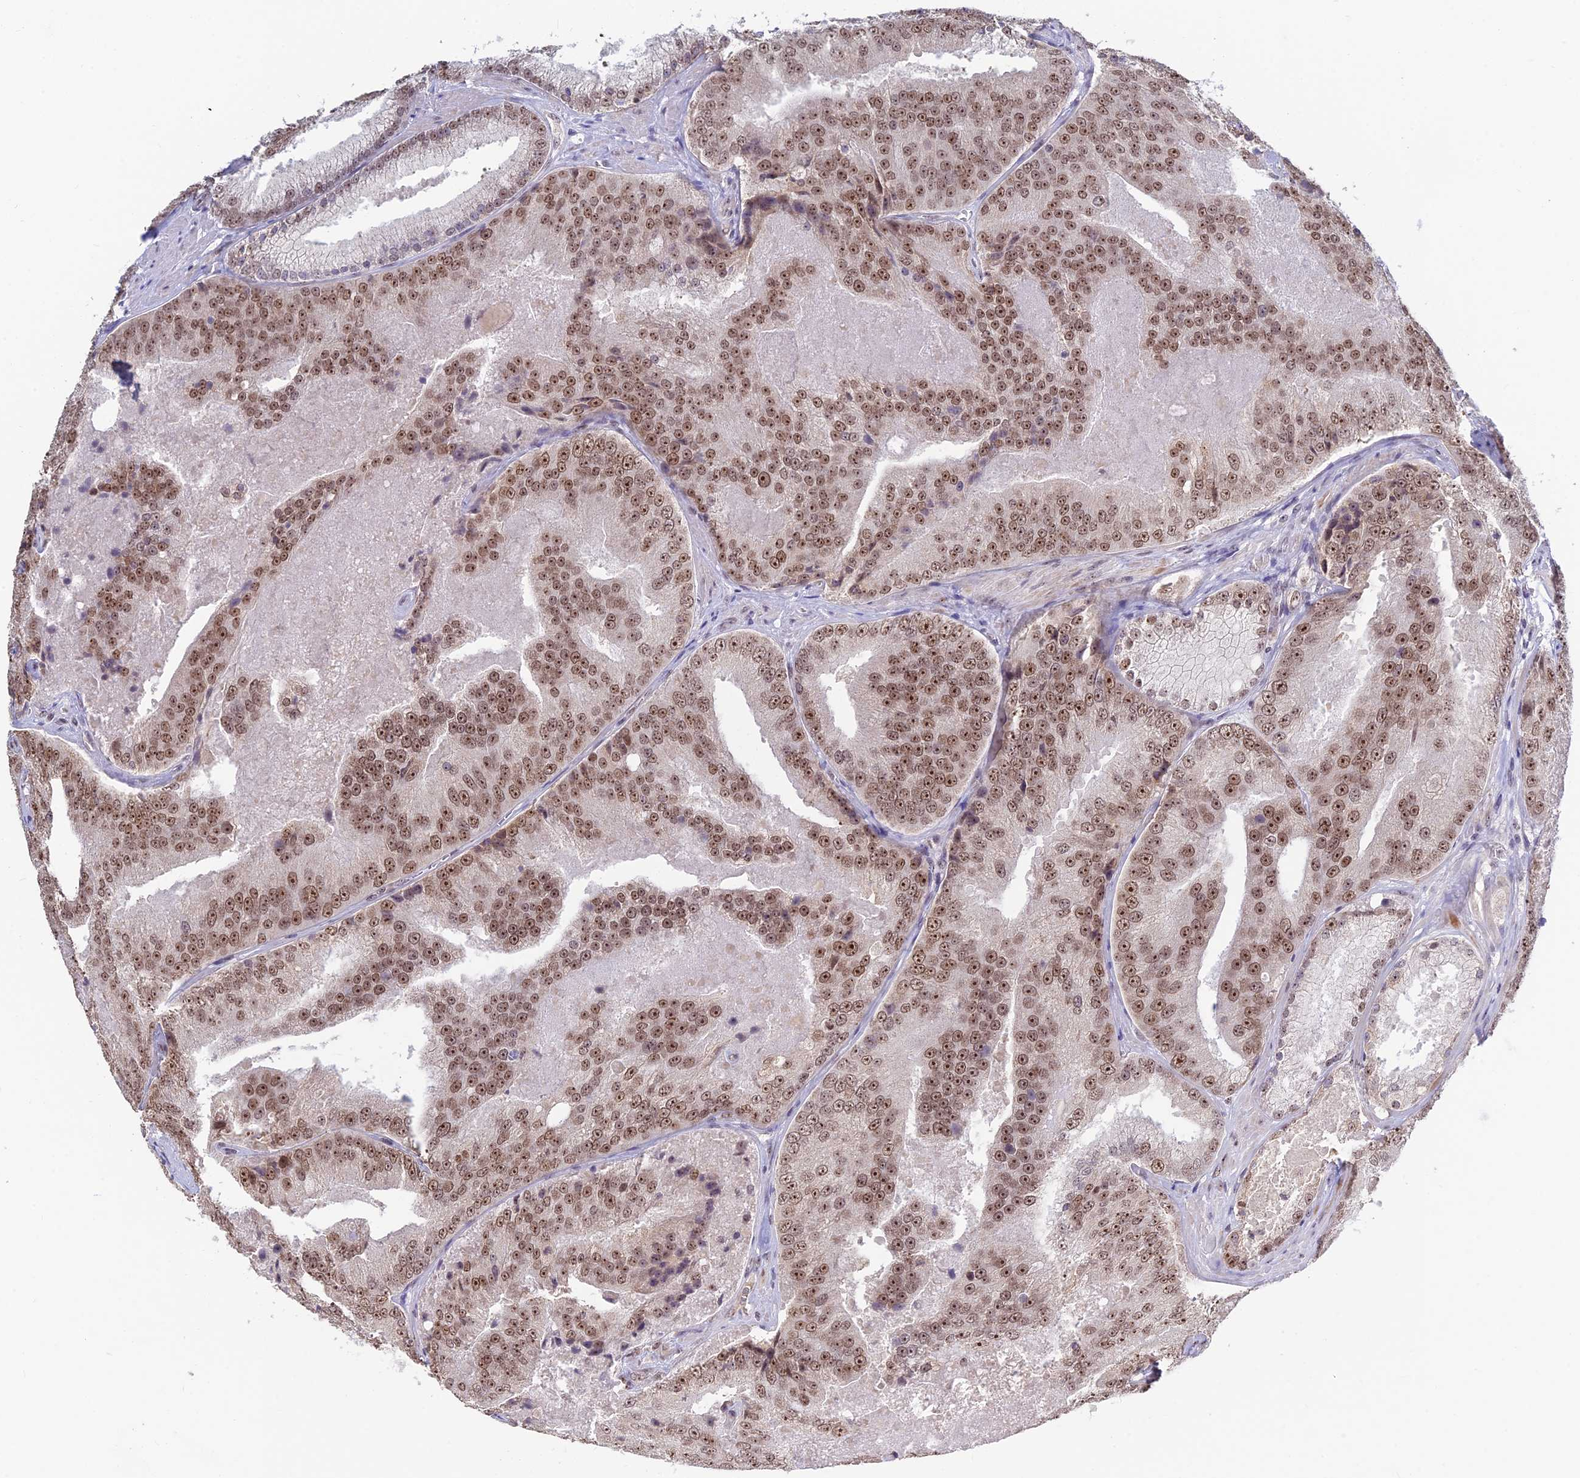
{"staining": {"intensity": "moderate", "quantity": ">75%", "location": "nuclear"}, "tissue": "prostate cancer", "cell_type": "Tumor cells", "image_type": "cancer", "snomed": [{"axis": "morphology", "description": "Adenocarcinoma, High grade"}, {"axis": "topography", "description": "Prostate"}], "caption": "A brown stain shows moderate nuclear expression of a protein in human adenocarcinoma (high-grade) (prostate) tumor cells. (DAB IHC, brown staining for protein, blue staining for nuclei).", "gene": "POLR1G", "patient": {"sex": "male", "age": 61}}